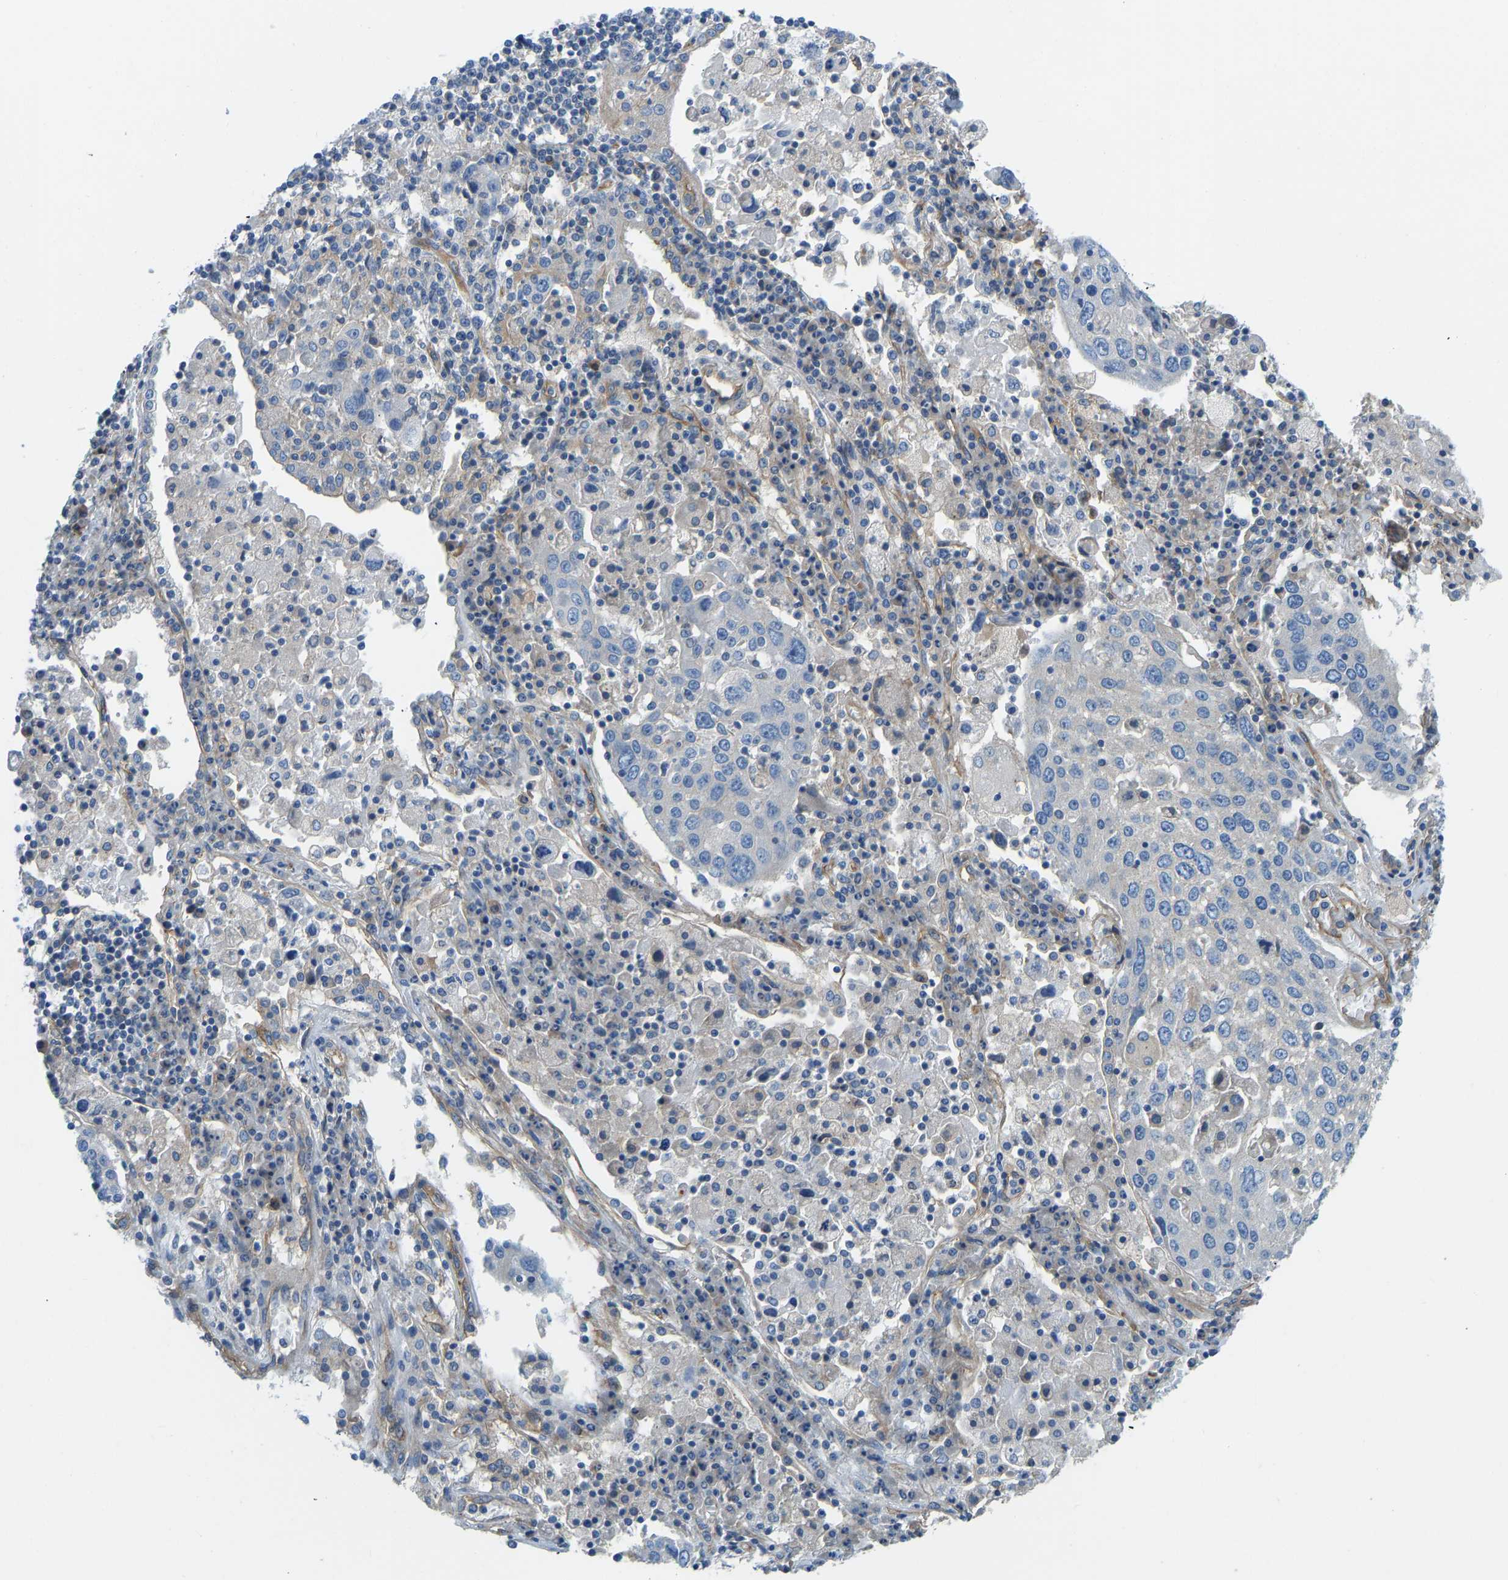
{"staining": {"intensity": "negative", "quantity": "none", "location": "none"}, "tissue": "lung cancer", "cell_type": "Tumor cells", "image_type": "cancer", "snomed": [{"axis": "morphology", "description": "Squamous cell carcinoma, NOS"}, {"axis": "topography", "description": "Lung"}], "caption": "Immunohistochemistry (IHC) image of neoplastic tissue: human lung cancer (squamous cell carcinoma) stained with DAB (3,3'-diaminobenzidine) demonstrates no significant protein positivity in tumor cells.", "gene": "CHAD", "patient": {"sex": "male", "age": 65}}